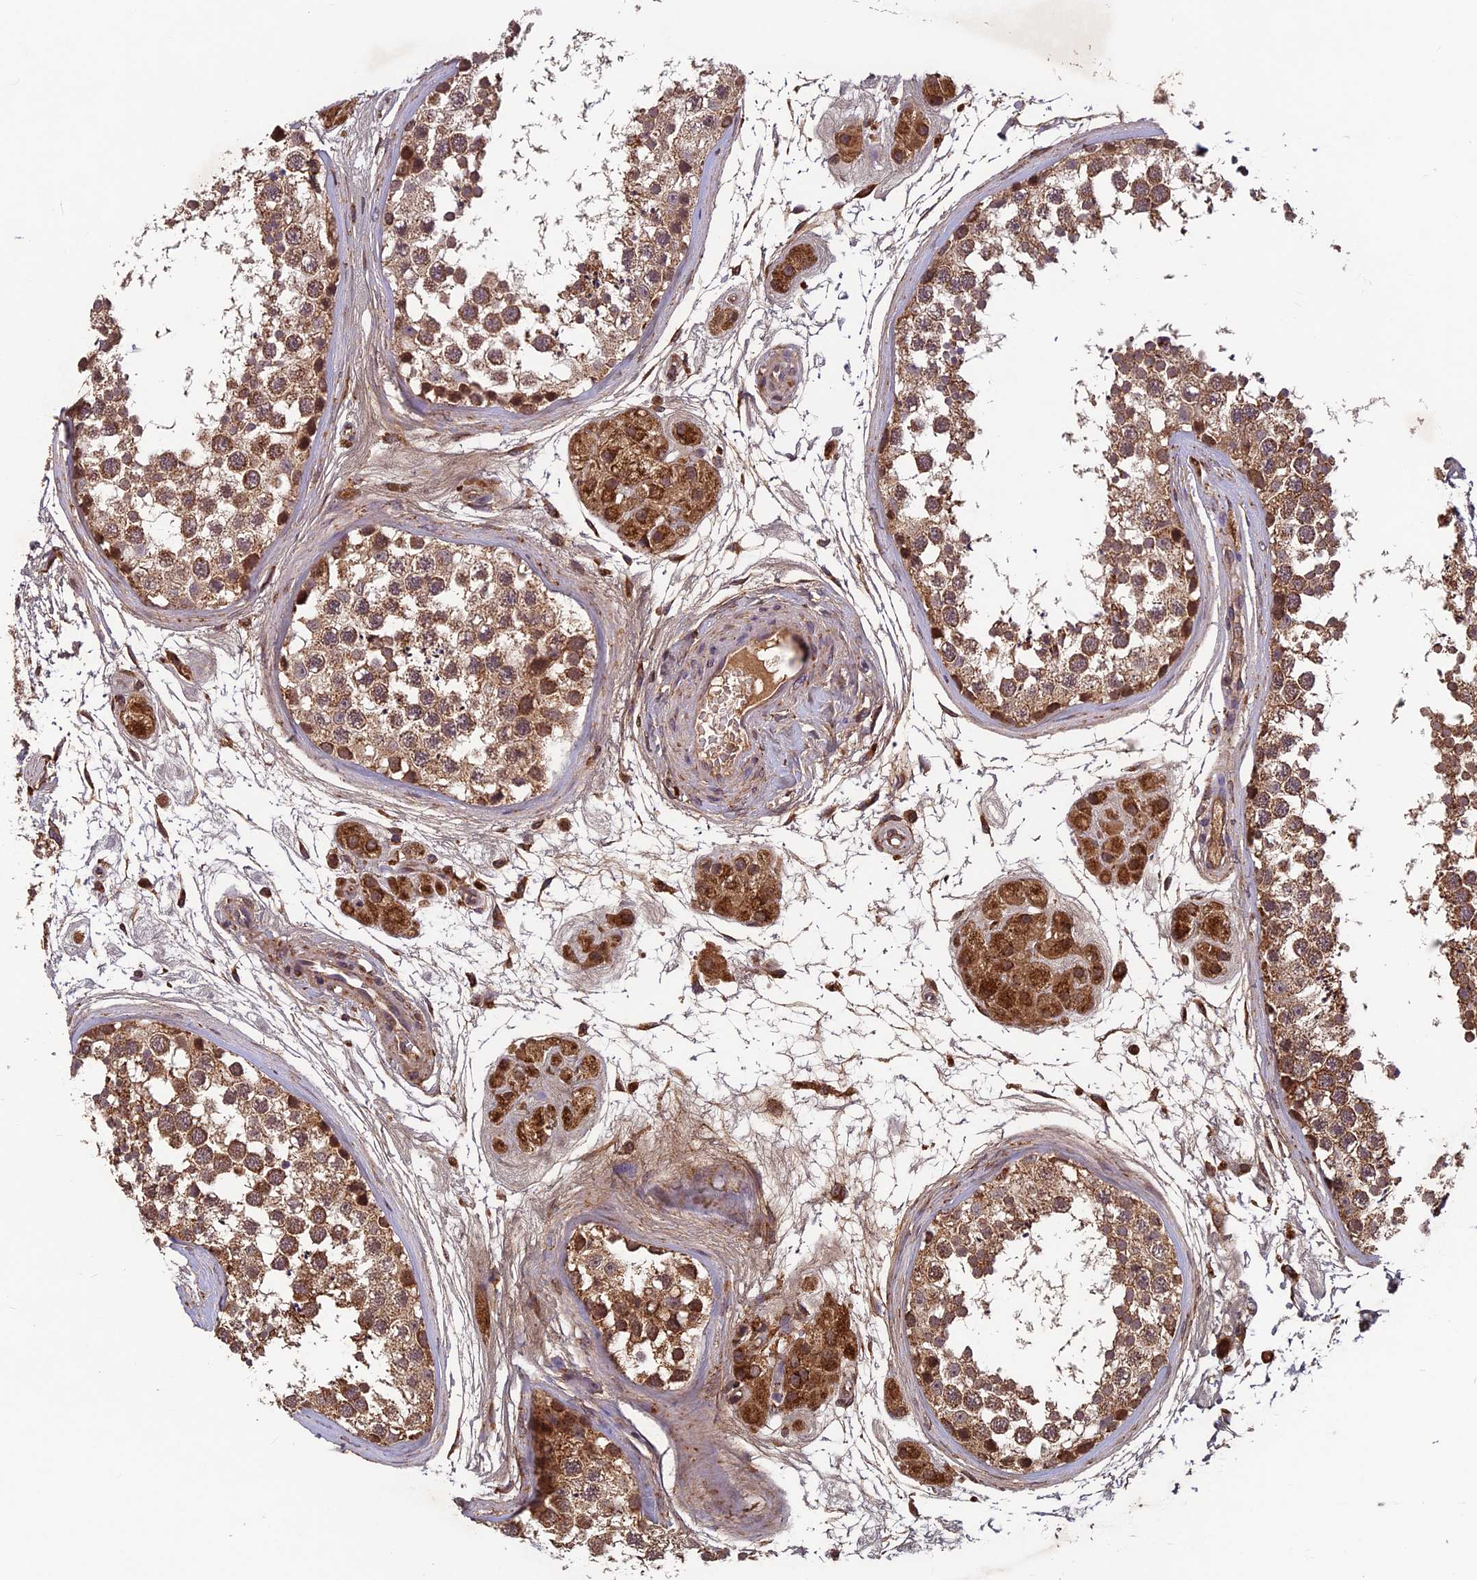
{"staining": {"intensity": "moderate", "quantity": ">75%", "location": "cytoplasmic/membranous"}, "tissue": "testis", "cell_type": "Cells in seminiferous ducts", "image_type": "normal", "snomed": [{"axis": "morphology", "description": "Normal tissue, NOS"}, {"axis": "topography", "description": "Testis"}], "caption": "Cells in seminiferous ducts display moderate cytoplasmic/membranous expression in approximately >75% of cells in benign testis. The protein is shown in brown color, while the nuclei are stained blue.", "gene": "CCDC15", "patient": {"sex": "male", "age": 56}}